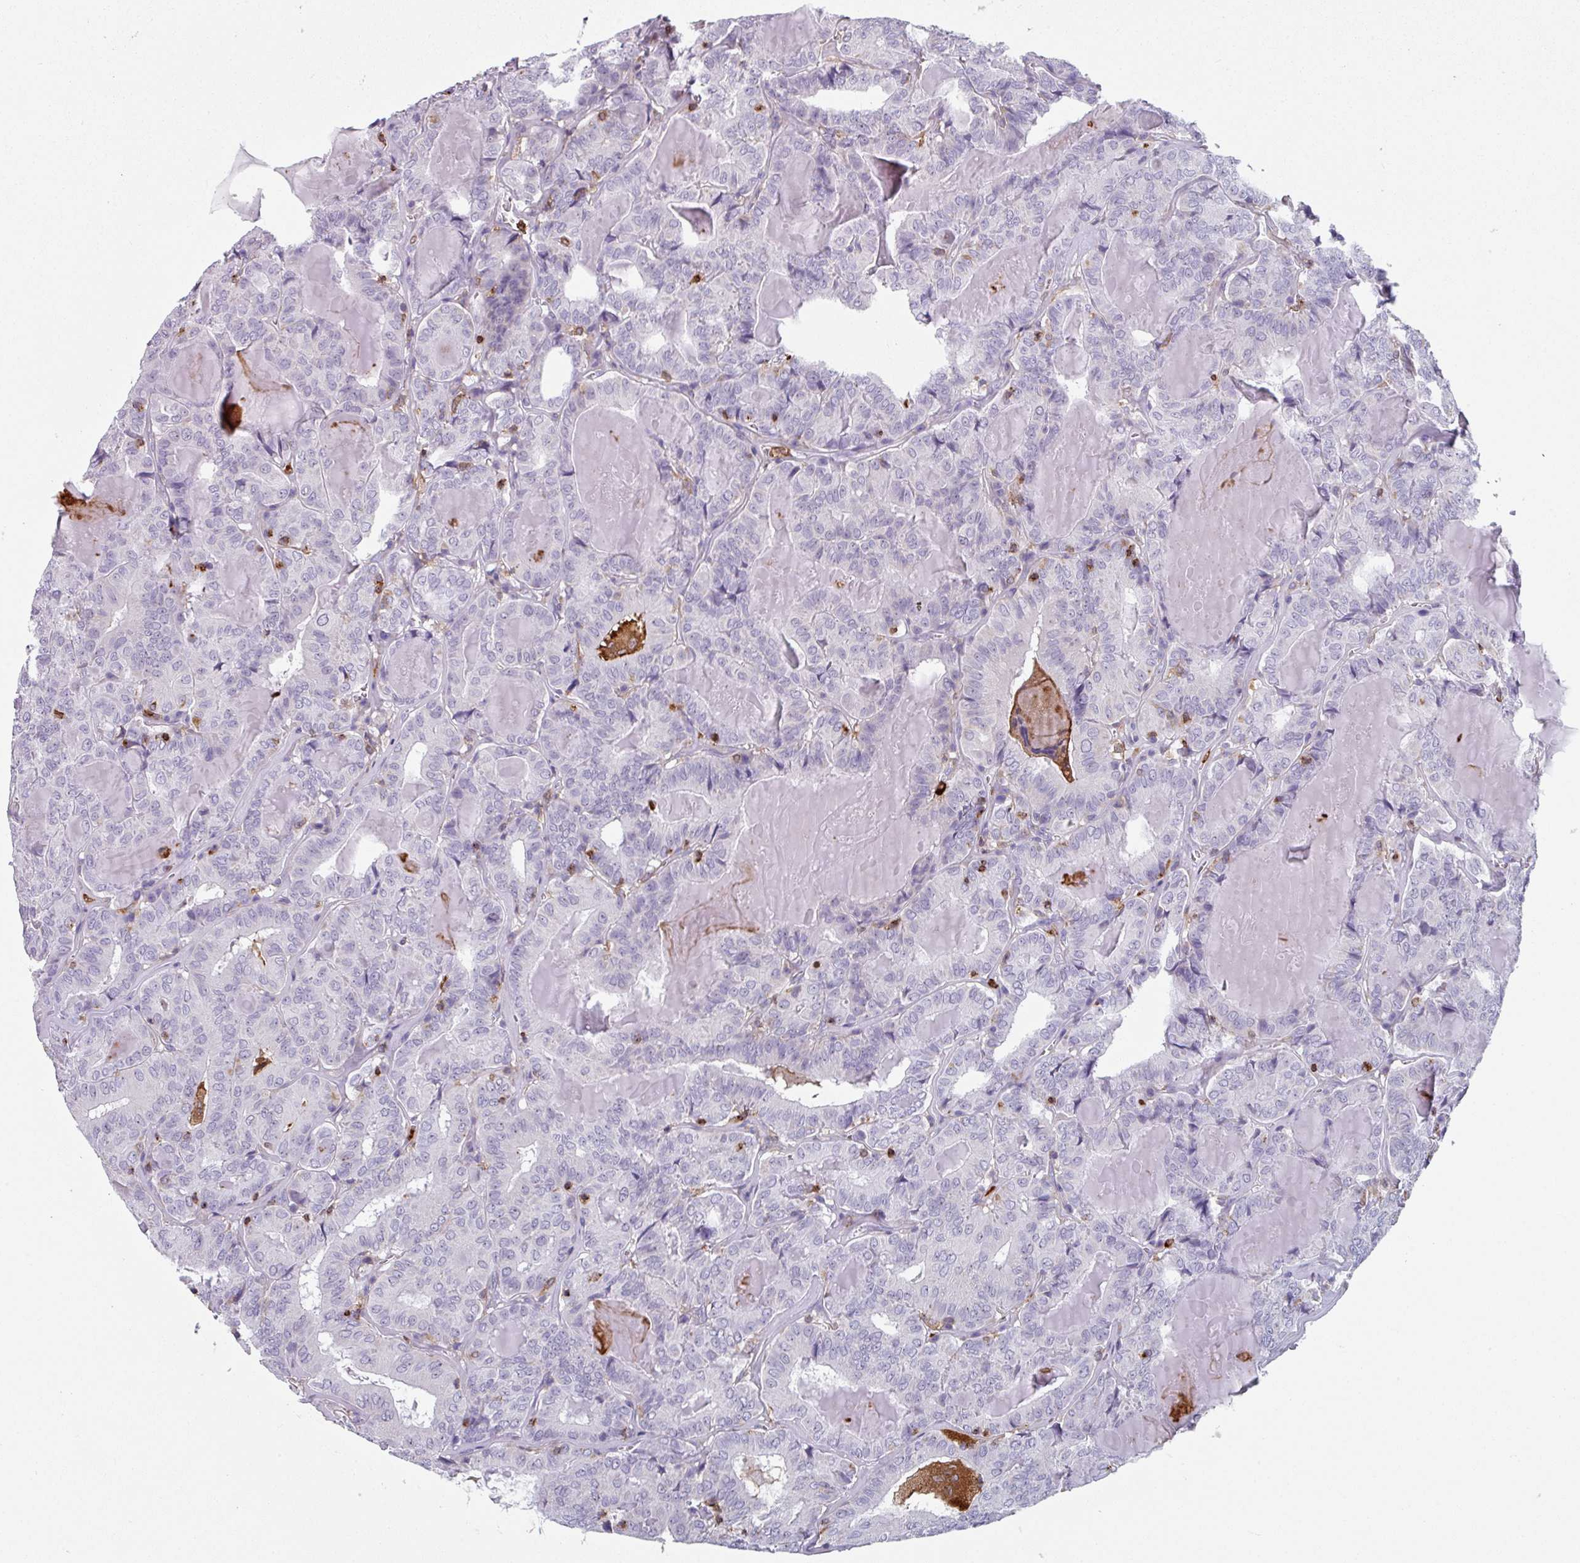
{"staining": {"intensity": "negative", "quantity": "none", "location": "none"}, "tissue": "thyroid cancer", "cell_type": "Tumor cells", "image_type": "cancer", "snomed": [{"axis": "morphology", "description": "Papillary adenocarcinoma, NOS"}, {"axis": "topography", "description": "Thyroid gland"}], "caption": "Thyroid cancer was stained to show a protein in brown. There is no significant staining in tumor cells. (Stains: DAB (3,3'-diaminobenzidine) IHC with hematoxylin counter stain, Microscopy: brightfield microscopy at high magnification).", "gene": "EXOSC5", "patient": {"sex": "female", "age": 72}}